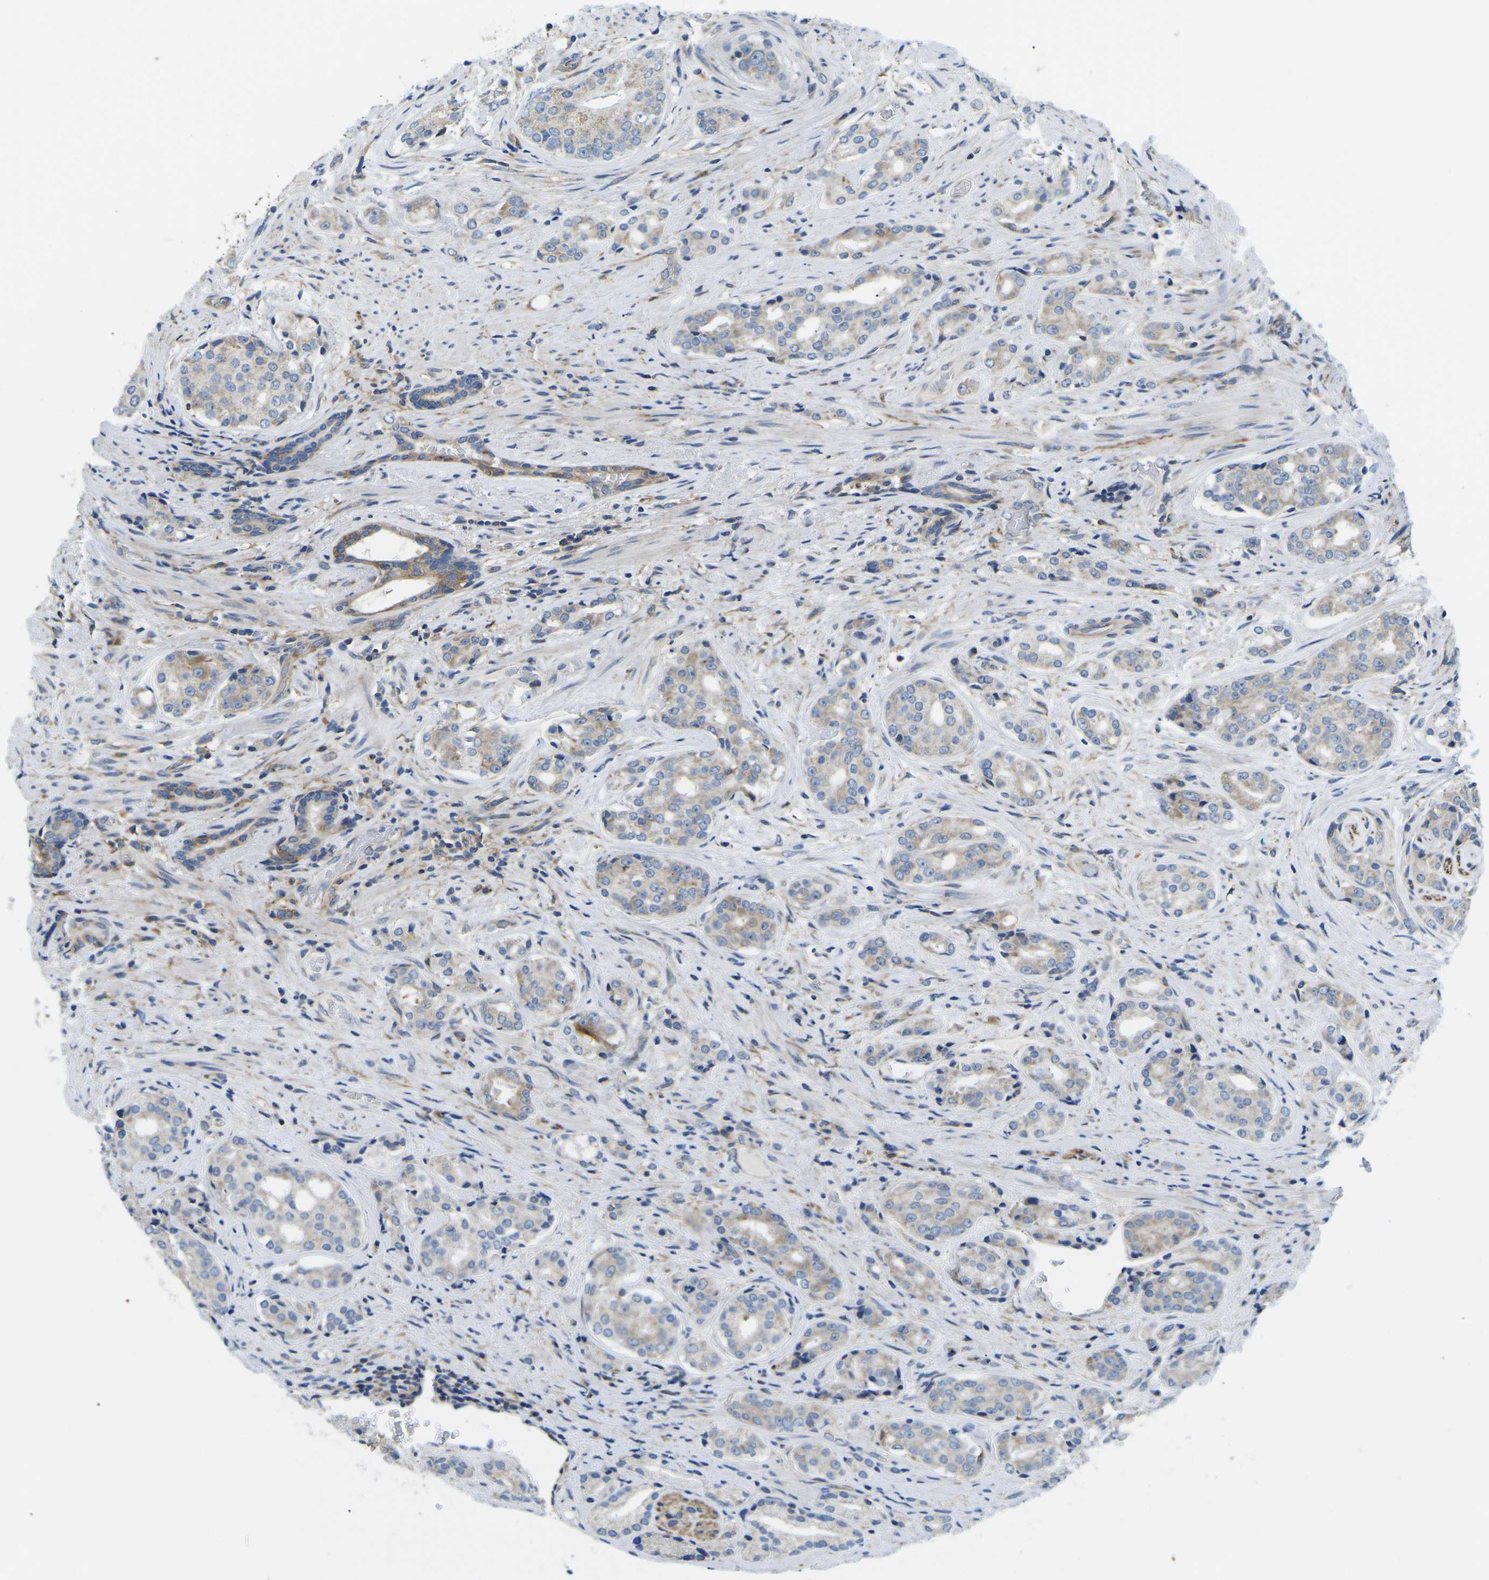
{"staining": {"intensity": "weak", "quantity": "25%-75%", "location": "cytoplasmic/membranous"}, "tissue": "prostate cancer", "cell_type": "Tumor cells", "image_type": "cancer", "snomed": [{"axis": "morphology", "description": "Adenocarcinoma, High grade"}, {"axis": "topography", "description": "Prostate"}], "caption": "This is a photomicrograph of immunohistochemistry (IHC) staining of prostate cancer (high-grade adenocarcinoma), which shows weak positivity in the cytoplasmic/membranous of tumor cells.", "gene": "TMEFF2", "patient": {"sex": "male", "age": 71}}